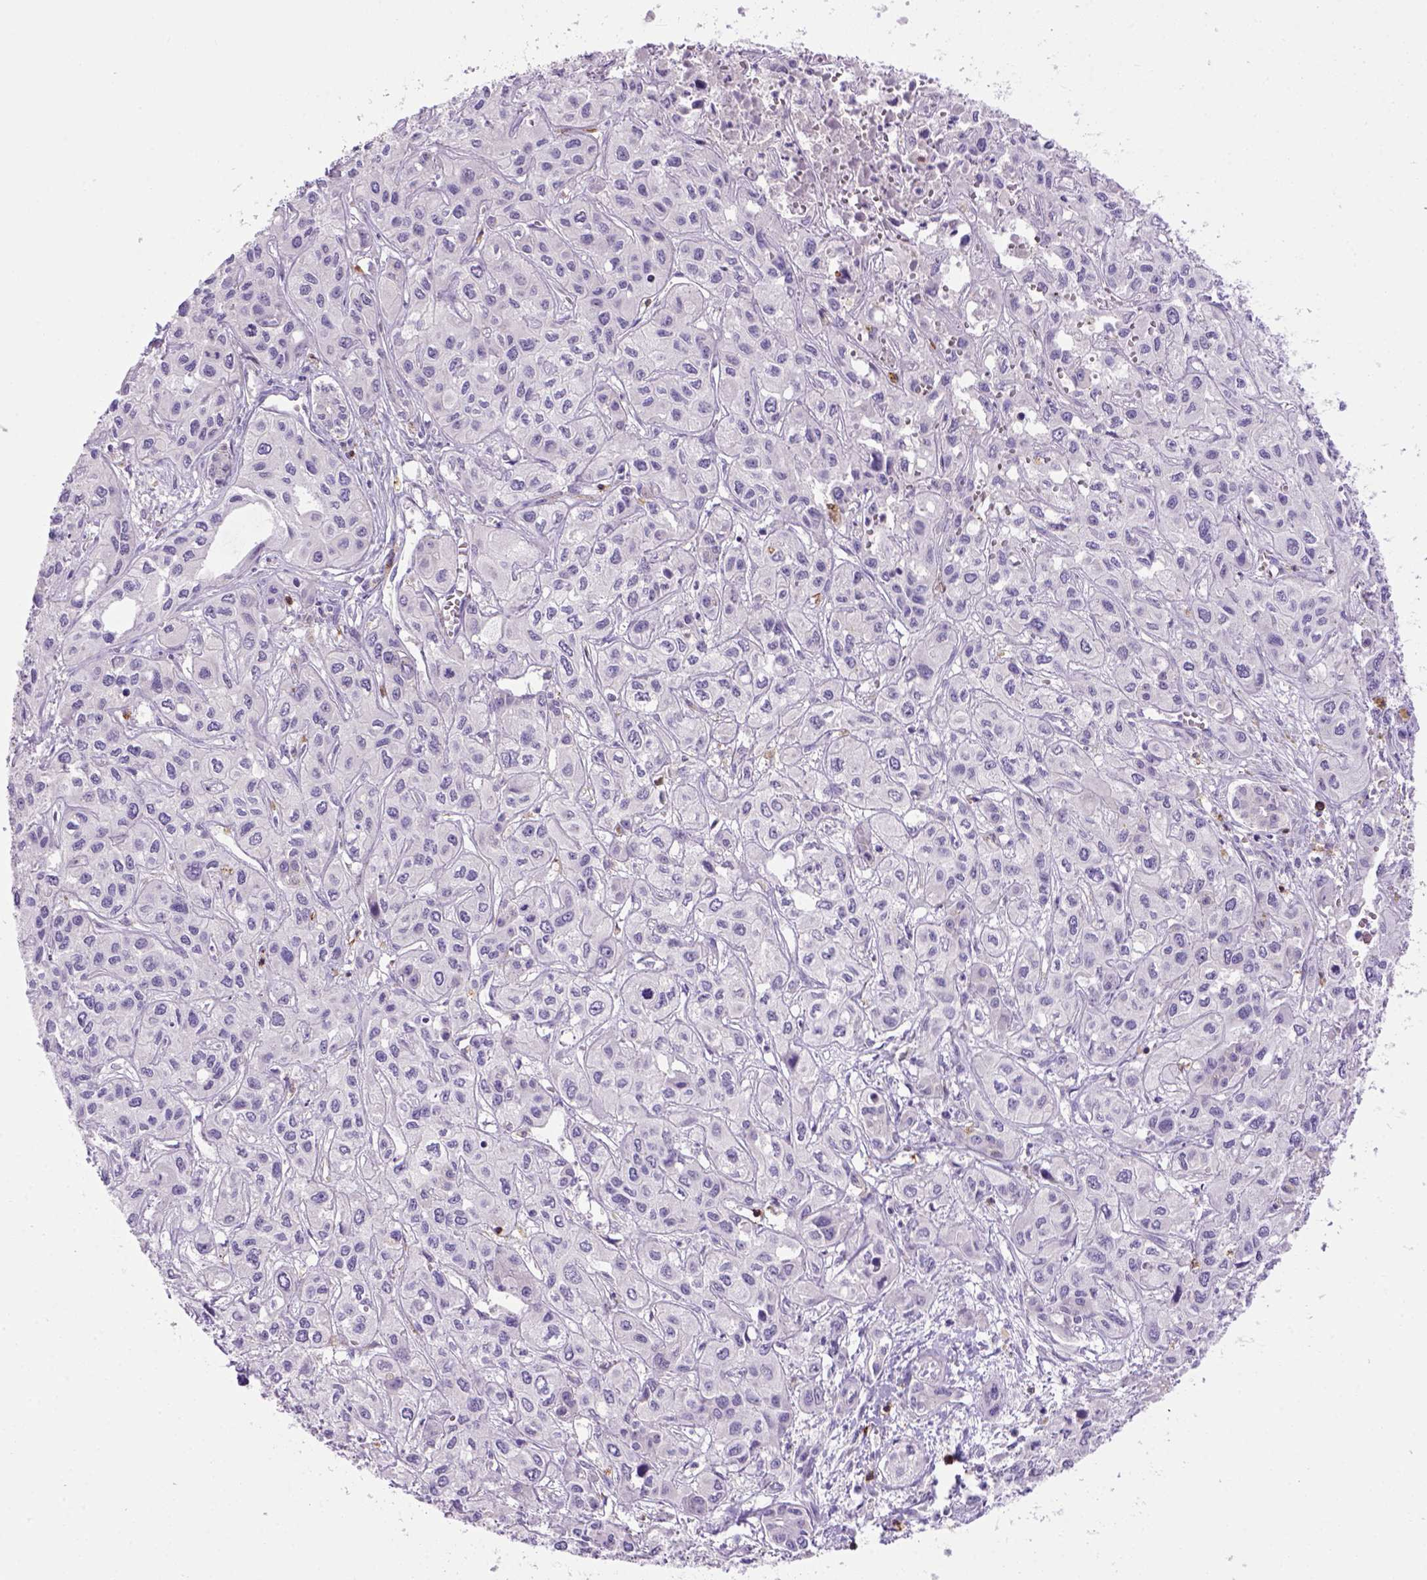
{"staining": {"intensity": "negative", "quantity": "none", "location": "none"}, "tissue": "liver cancer", "cell_type": "Tumor cells", "image_type": "cancer", "snomed": [{"axis": "morphology", "description": "Cholangiocarcinoma"}, {"axis": "topography", "description": "Liver"}], "caption": "This micrograph is of cholangiocarcinoma (liver) stained with IHC to label a protein in brown with the nuclei are counter-stained blue. There is no positivity in tumor cells.", "gene": "CD3E", "patient": {"sex": "female", "age": 66}}